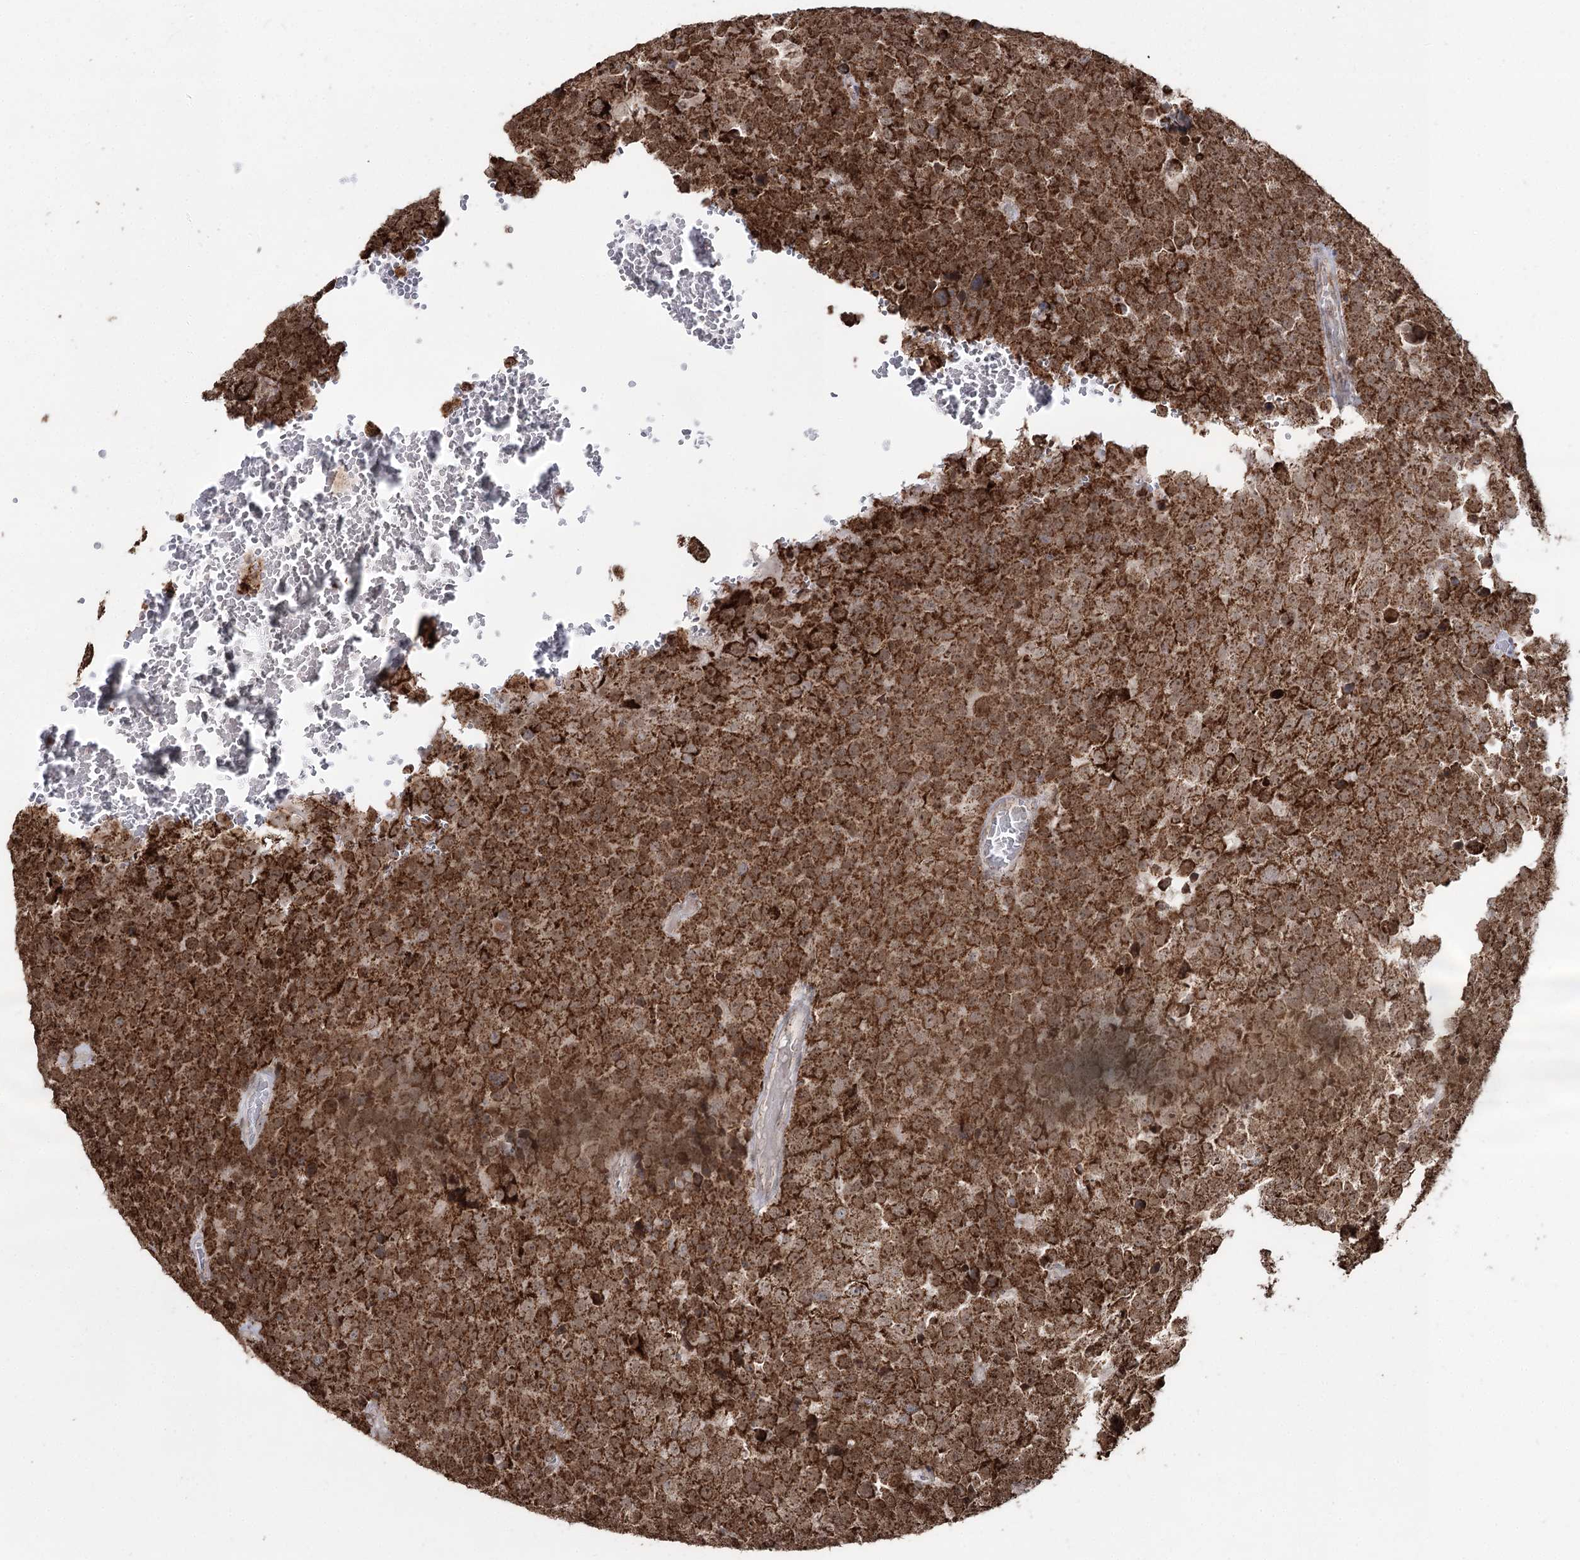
{"staining": {"intensity": "strong", "quantity": ">75%", "location": "cytoplasmic/membranous,nuclear"}, "tissue": "testis cancer", "cell_type": "Tumor cells", "image_type": "cancer", "snomed": [{"axis": "morphology", "description": "Seminoma, NOS"}, {"axis": "topography", "description": "Testis"}], "caption": "There is high levels of strong cytoplasmic/membranous and nuclear staining in tumor cells of testis seminoma, as demonstrated by immunohistochemical staining (brown color).", "gene": "PDHX", "patient": {"sex": "male", "age": 71}}